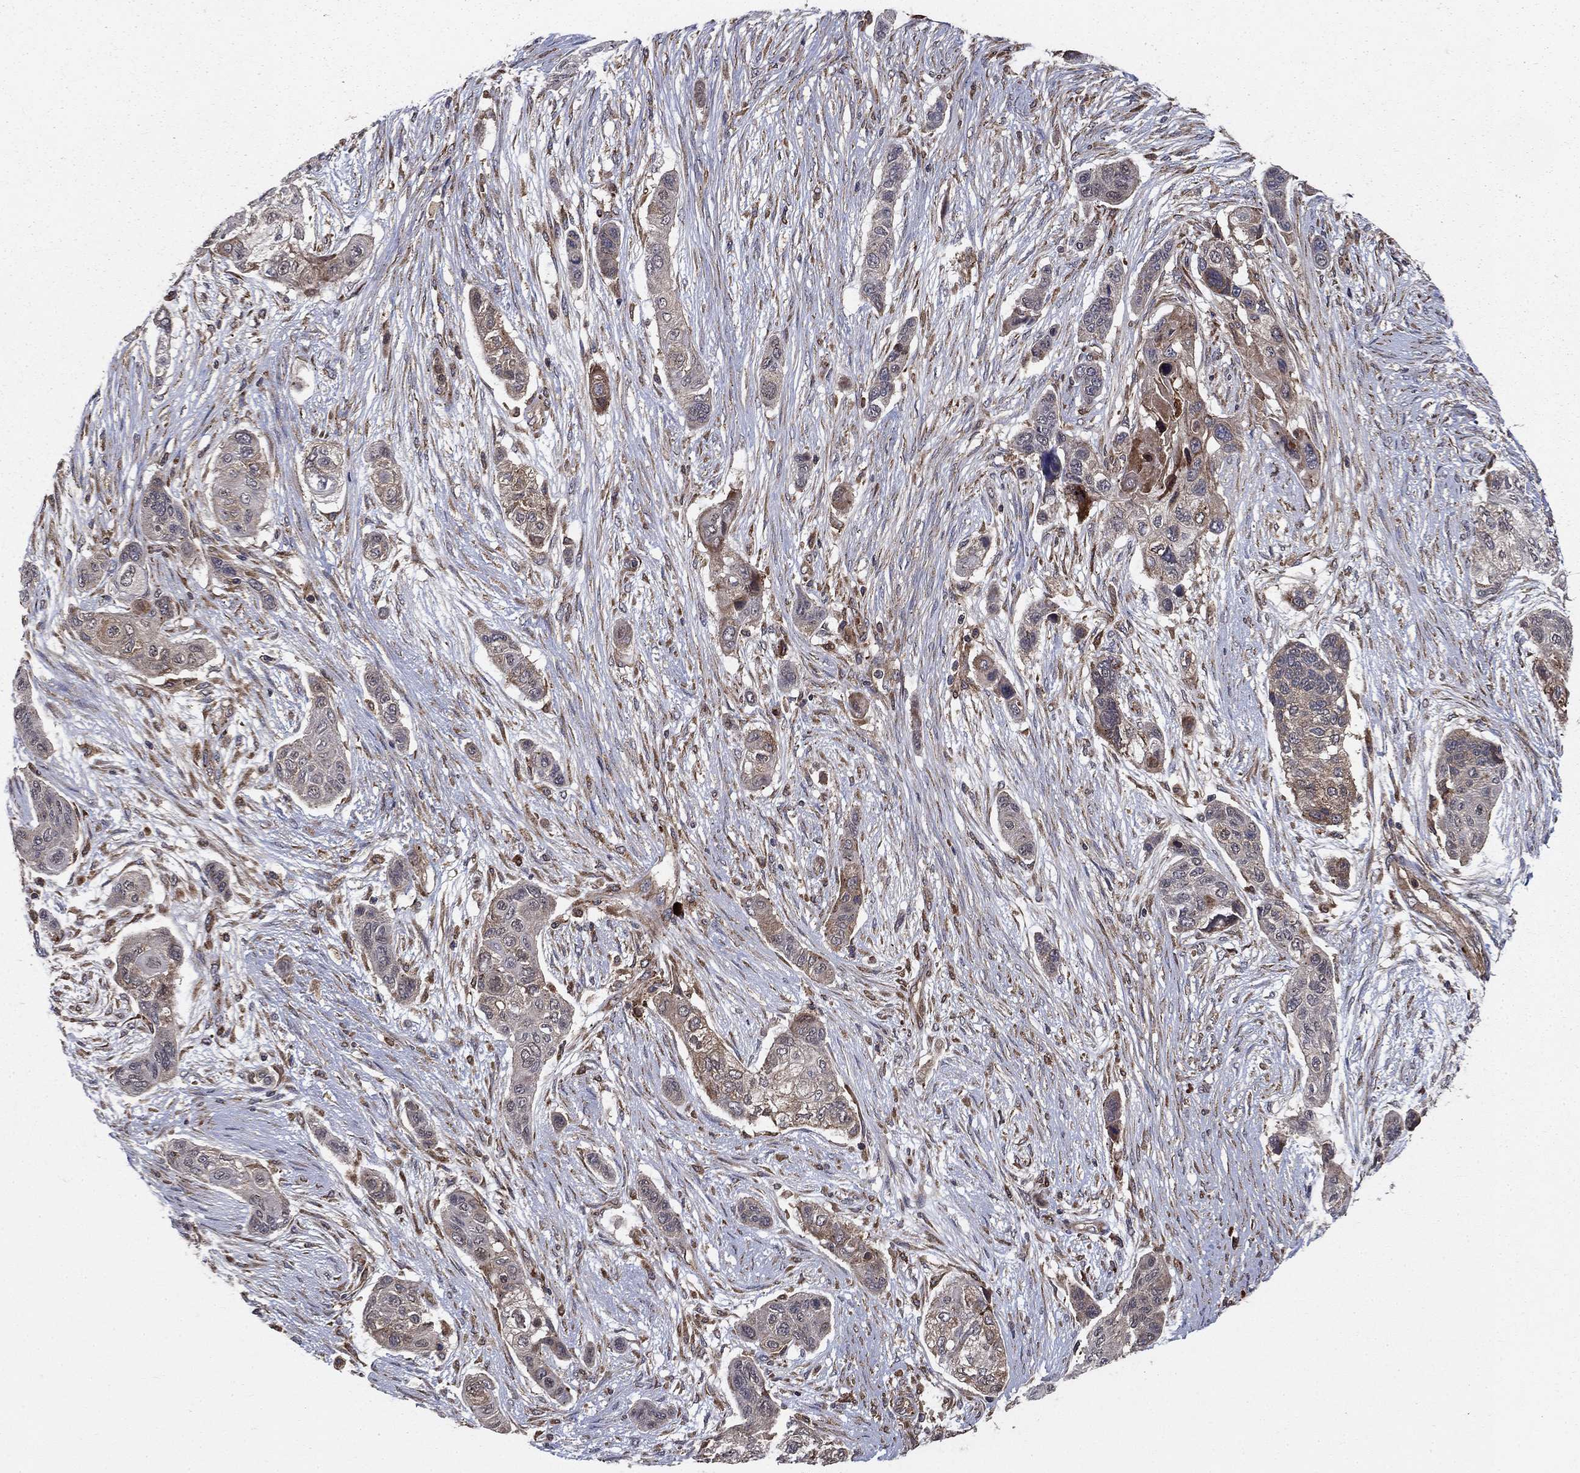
{"staining": {"intensity": "weak", "quantity": "<25%", "location": "cytoplasmic/membranous"}, "tissue": "lung cancer", "cell_type": "Tumor cells", "image_type": "cancer", "snomed": [{"axis": "morphology", "description": "Squamous cell carcinoma, NOS"}, {"axis": "topography", "description": "Lung"}], "caption": "Immunohistochemistry (IHC) of human lung cancer (squamous cell carcinoma) shows no staining in tumor cells. (DAB (3,3'-diaminobenzidine) immunohistochemistry with hematoxylin counter stain).", "gene": "BABAM2", "patient": {"sex": "male", "age": 69}}